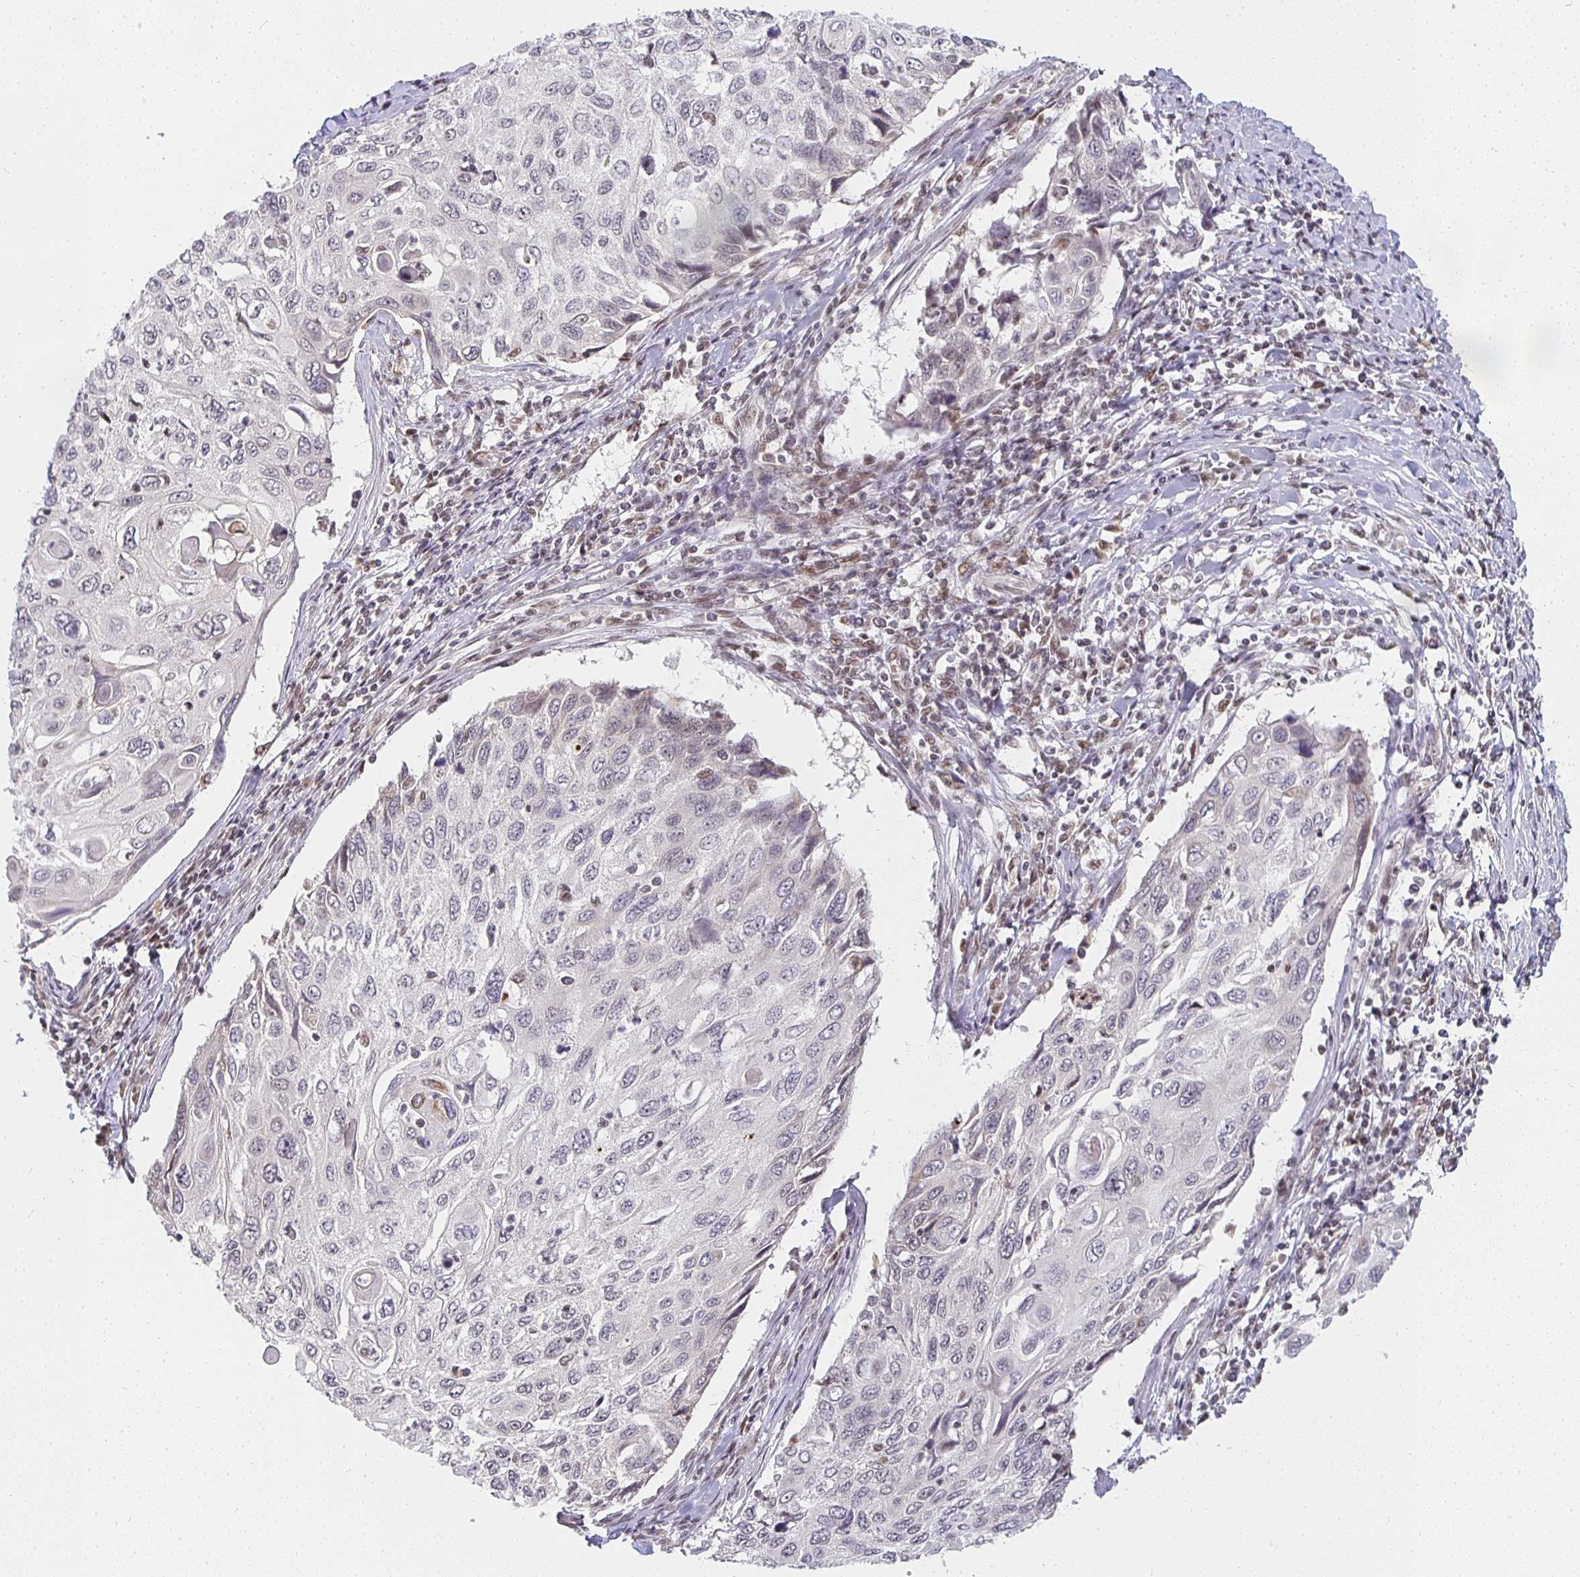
{"staining": {"intensity": "negative", "quantity": "none", "location": "none"}, "tissue": "cervical cancer", "cell_type": "Tumor cells", "image_type": "cancer", "snomed": [{"axis": "morphology", "description": "Squamous cell carcinoma, NOS"}, {"axis": "topography", "description": "Cervix"}], "caption": "Tumor cells show no significant expression in cervical cancer (squamous cell carcinoma). (IHC, brightfield microscopy, high magnification).", "gene": "SMARCA2", "patient": {"sex": "female", "age": 70}}